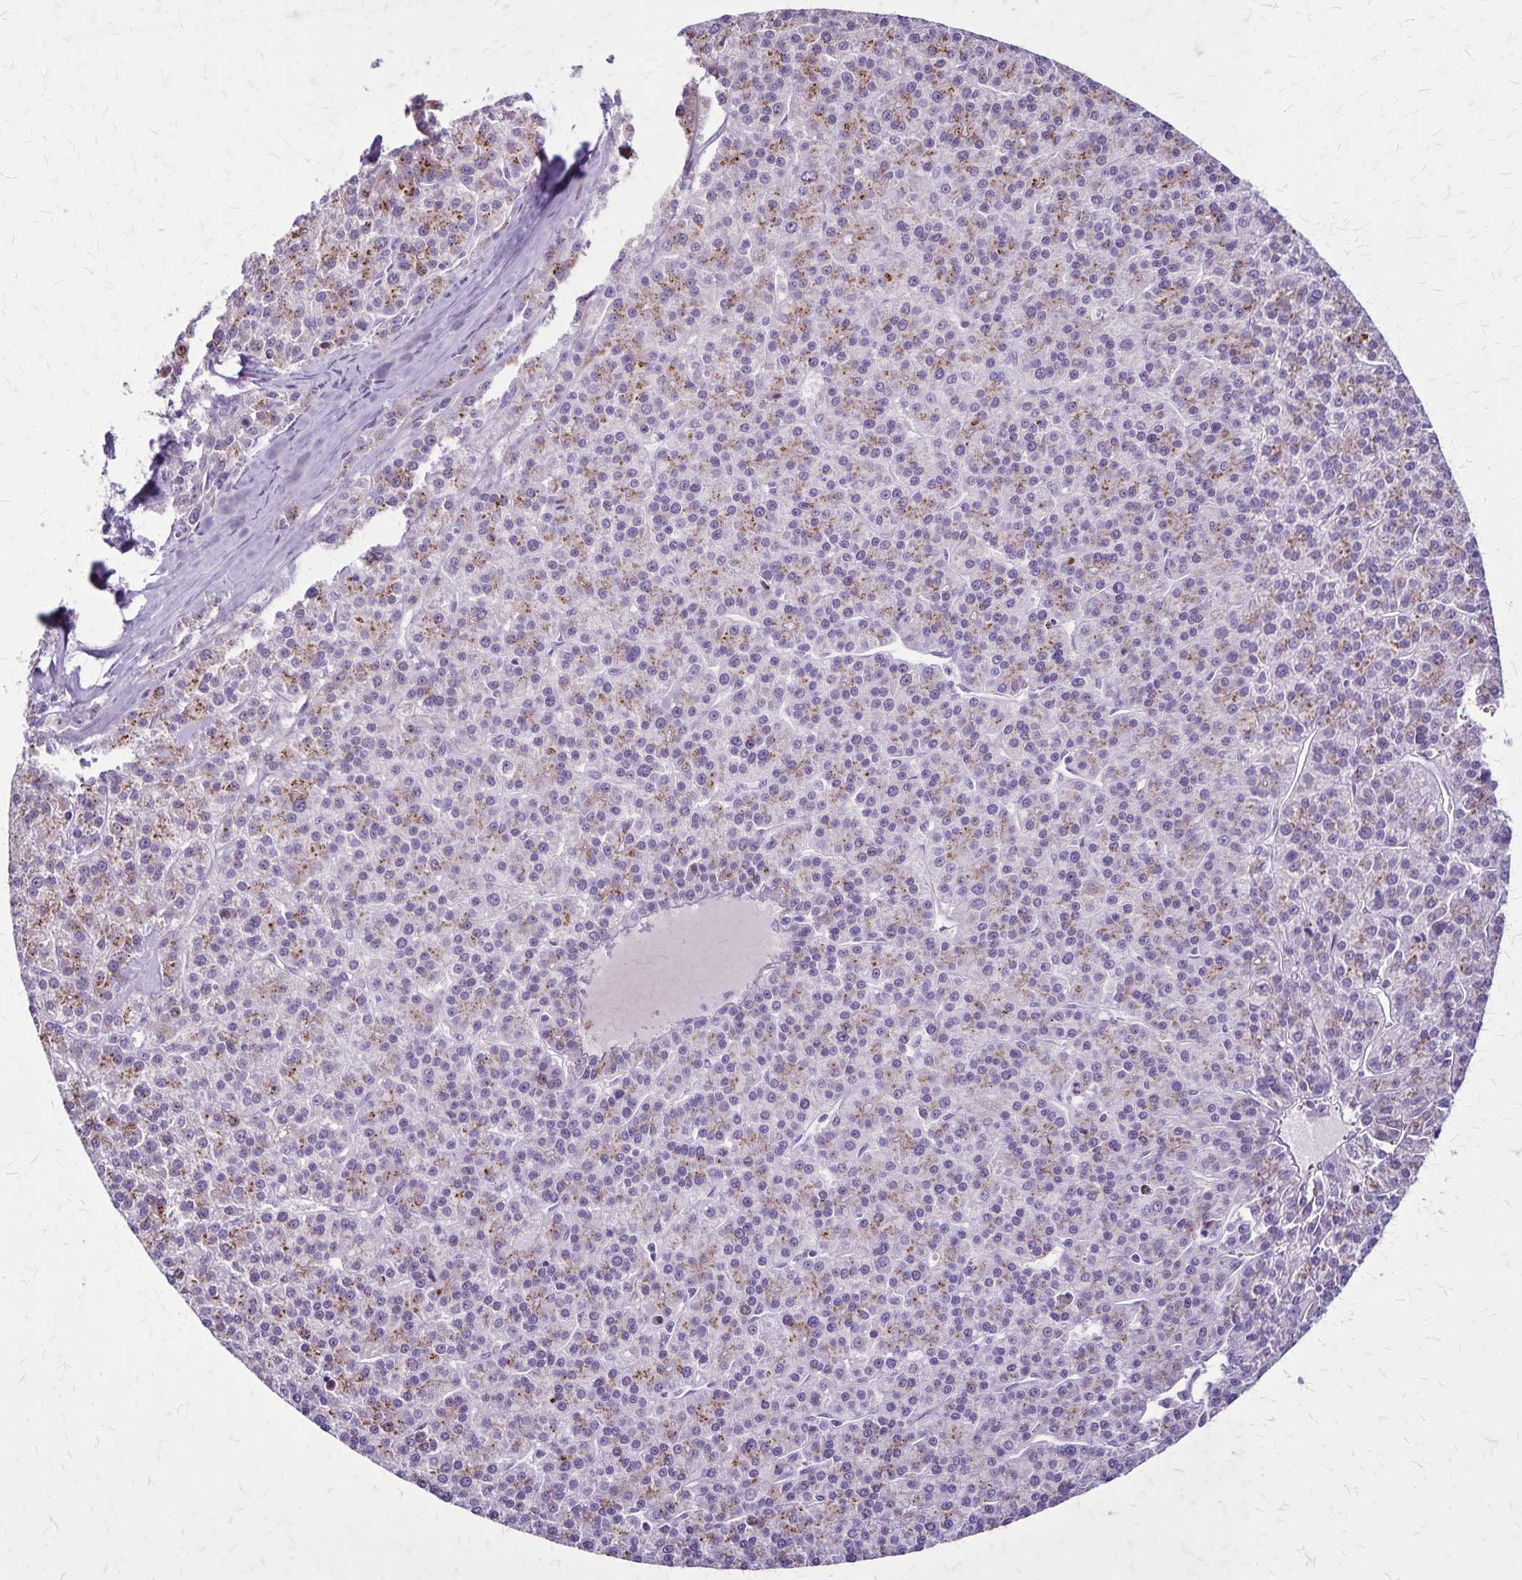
{"staining": {"intensity": "weak", "quantity": "25%-75%", "location": "cytoplasmic/membranous"}, "tissue": "liver cancer", "cell_type": "Tumor cells", "image_type": "cancer", "snomed": [{"axis": "morphology", "description": "Carcinoma, Hepatocellular, NOS"}, {"axis": "topography", "description": "Liver"}], "caption": "About 25%-75% of tumor cells in liver cancer reveal weak cytoplasmic/membranous protein staining as visualized by brown immunohistochemical staining.", "gene": "OR51B5", "patient": {"sex": "female", "age": 58}}